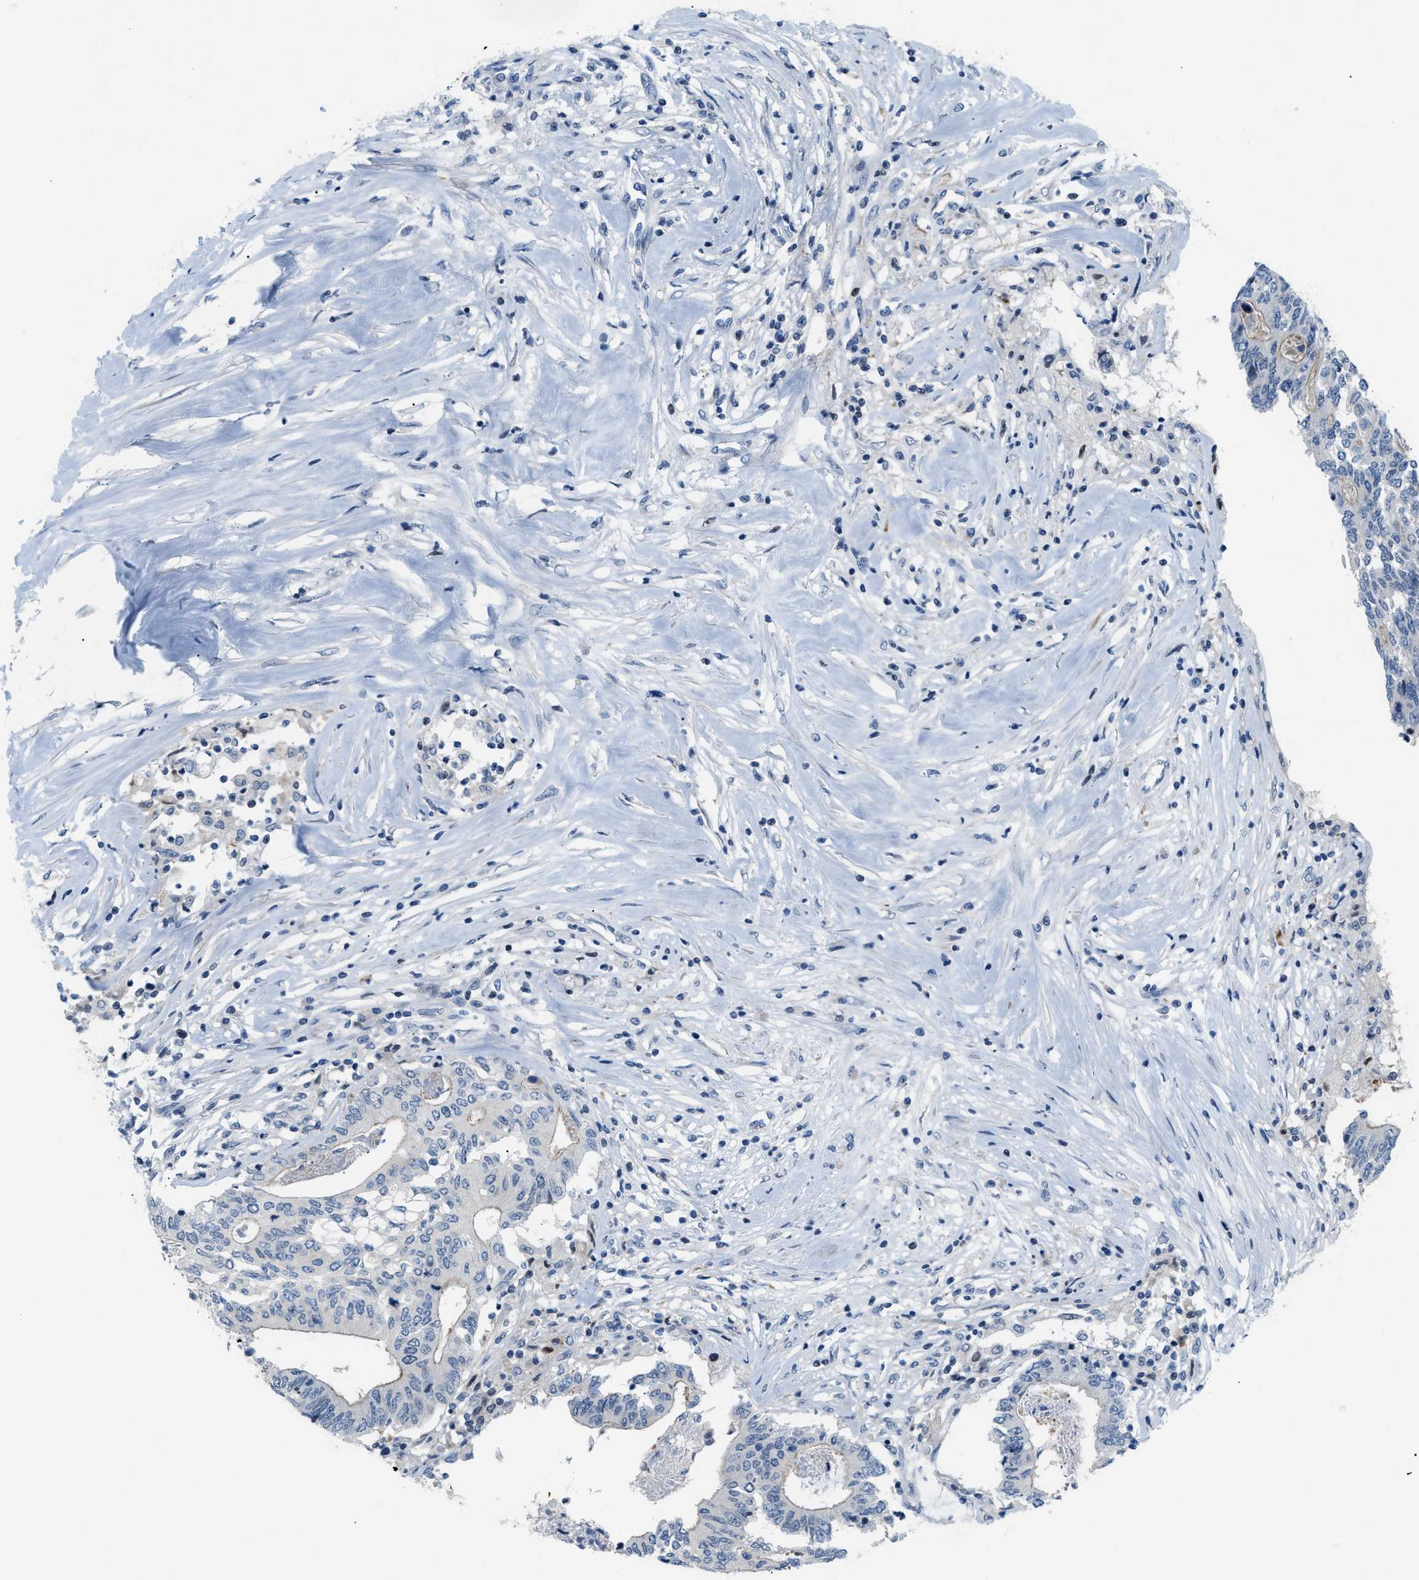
{"staining": {"intensity": "negative", "quantity": "none", "location": "none"}, "tissue": "colorectal cancer", "cell_type": "Tumor cells", "image_type": "cancer", "snomed": [{"axis": "morphology", "description": "Adenocarcinoma, NOS"}, {"axis": "topography", "description": "Rectum"}], "caption": "This micrograph is of adenocarcinoma (colorectal) stained with immunohistochemistry to label a protein in brown with the nuclei are counter-stained blue. There is no positivity in tumor cells.", "gene": "FDCSP", "patient": {"sex": "male", "age": 63}}